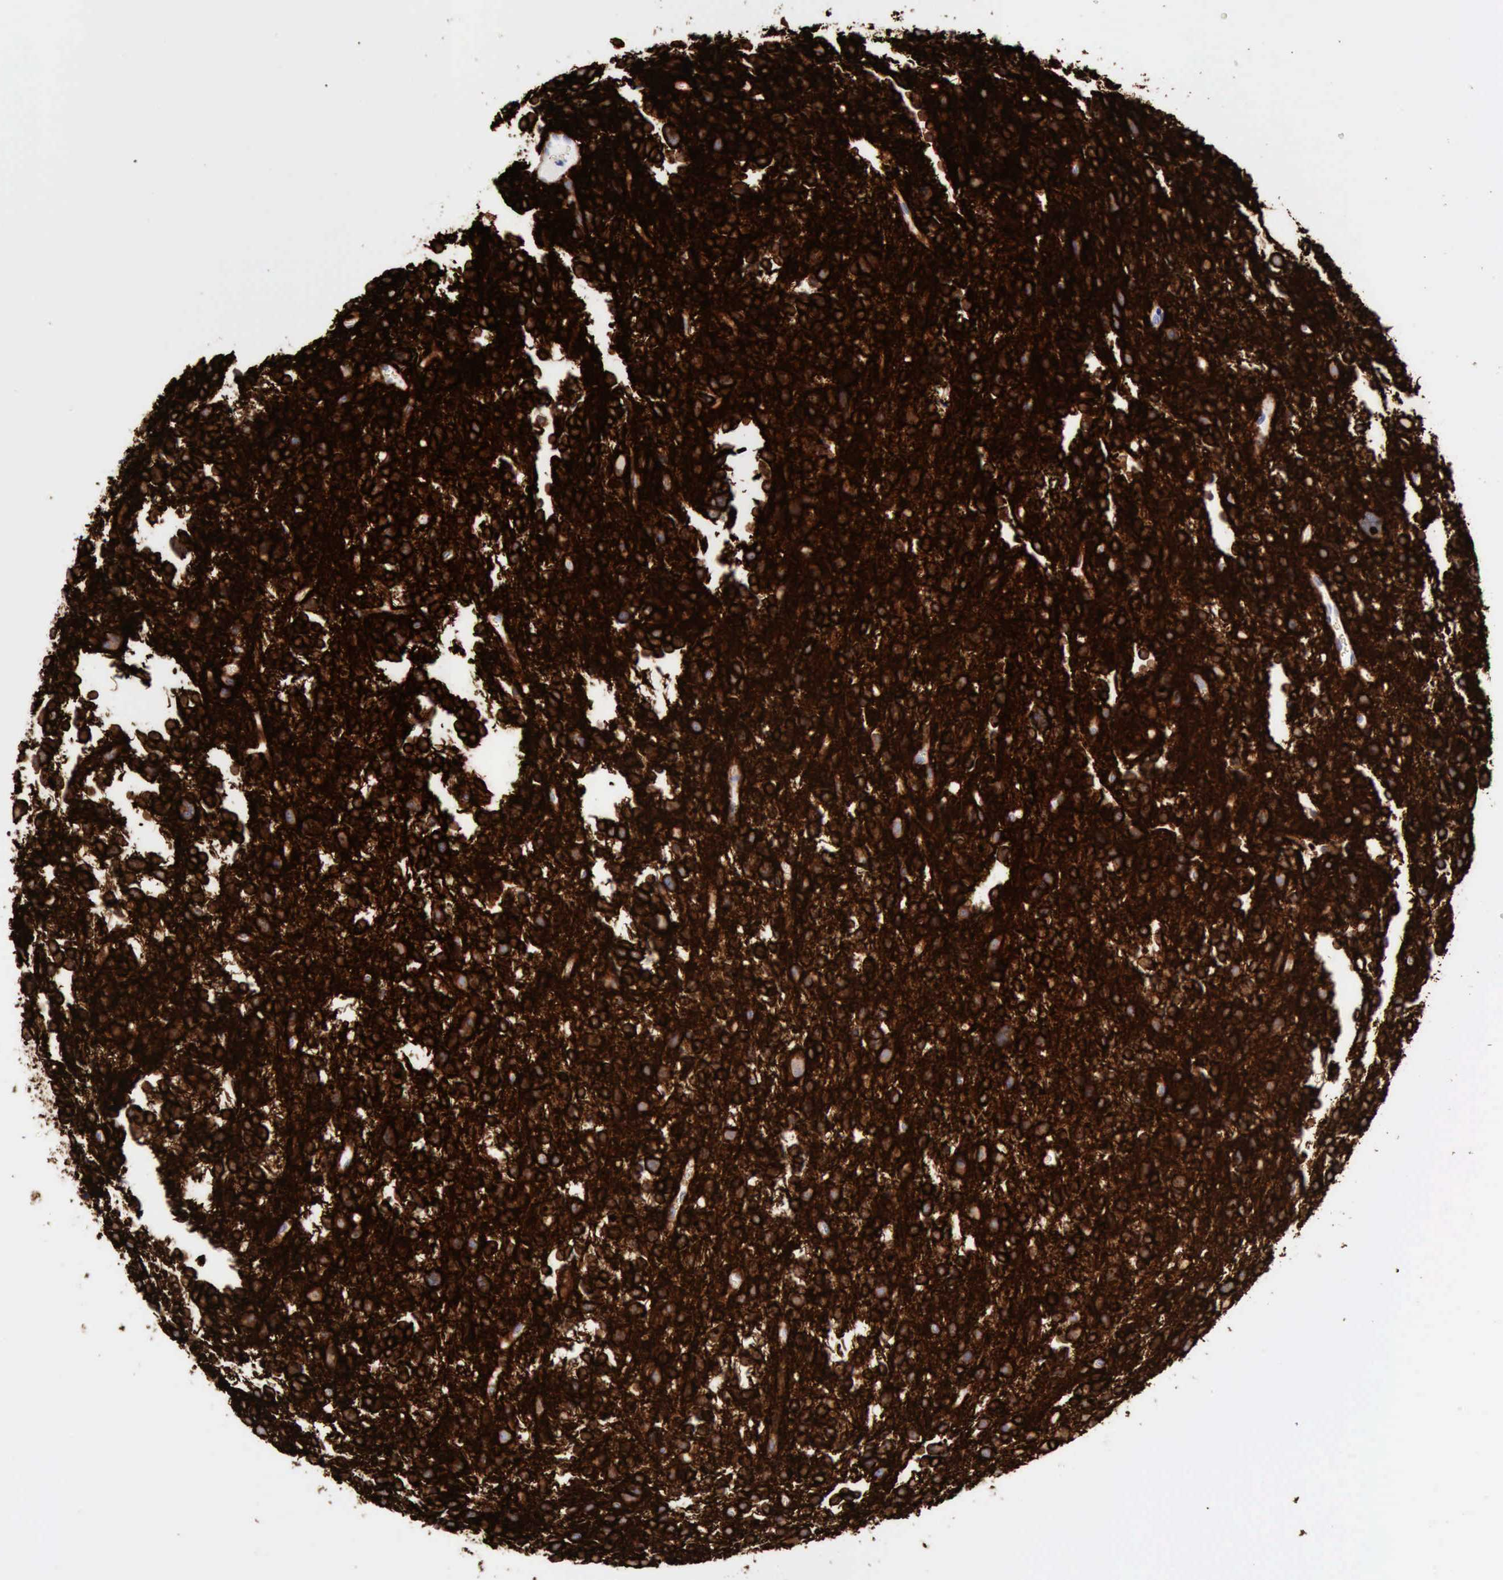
{"staining": {"intensity": "strong", "quantity": ">75%", "location": "cytoplasmic/membranous"}, "tissue": "glioma", "cell_type": "Tumor cells", "image_type": "cancer", "snomed": [{"axis": "morphology", "description": "Glioma, malignant, Low grade"}, {"axis": "topography", "description": "Brain"}], "caption": "Malignant glioma (low-grade) stained with a protein marker demonstrates strong staining in tumor cells.", "gene": "NCAM1", "patient": {"sex": "female", "age": 36}}